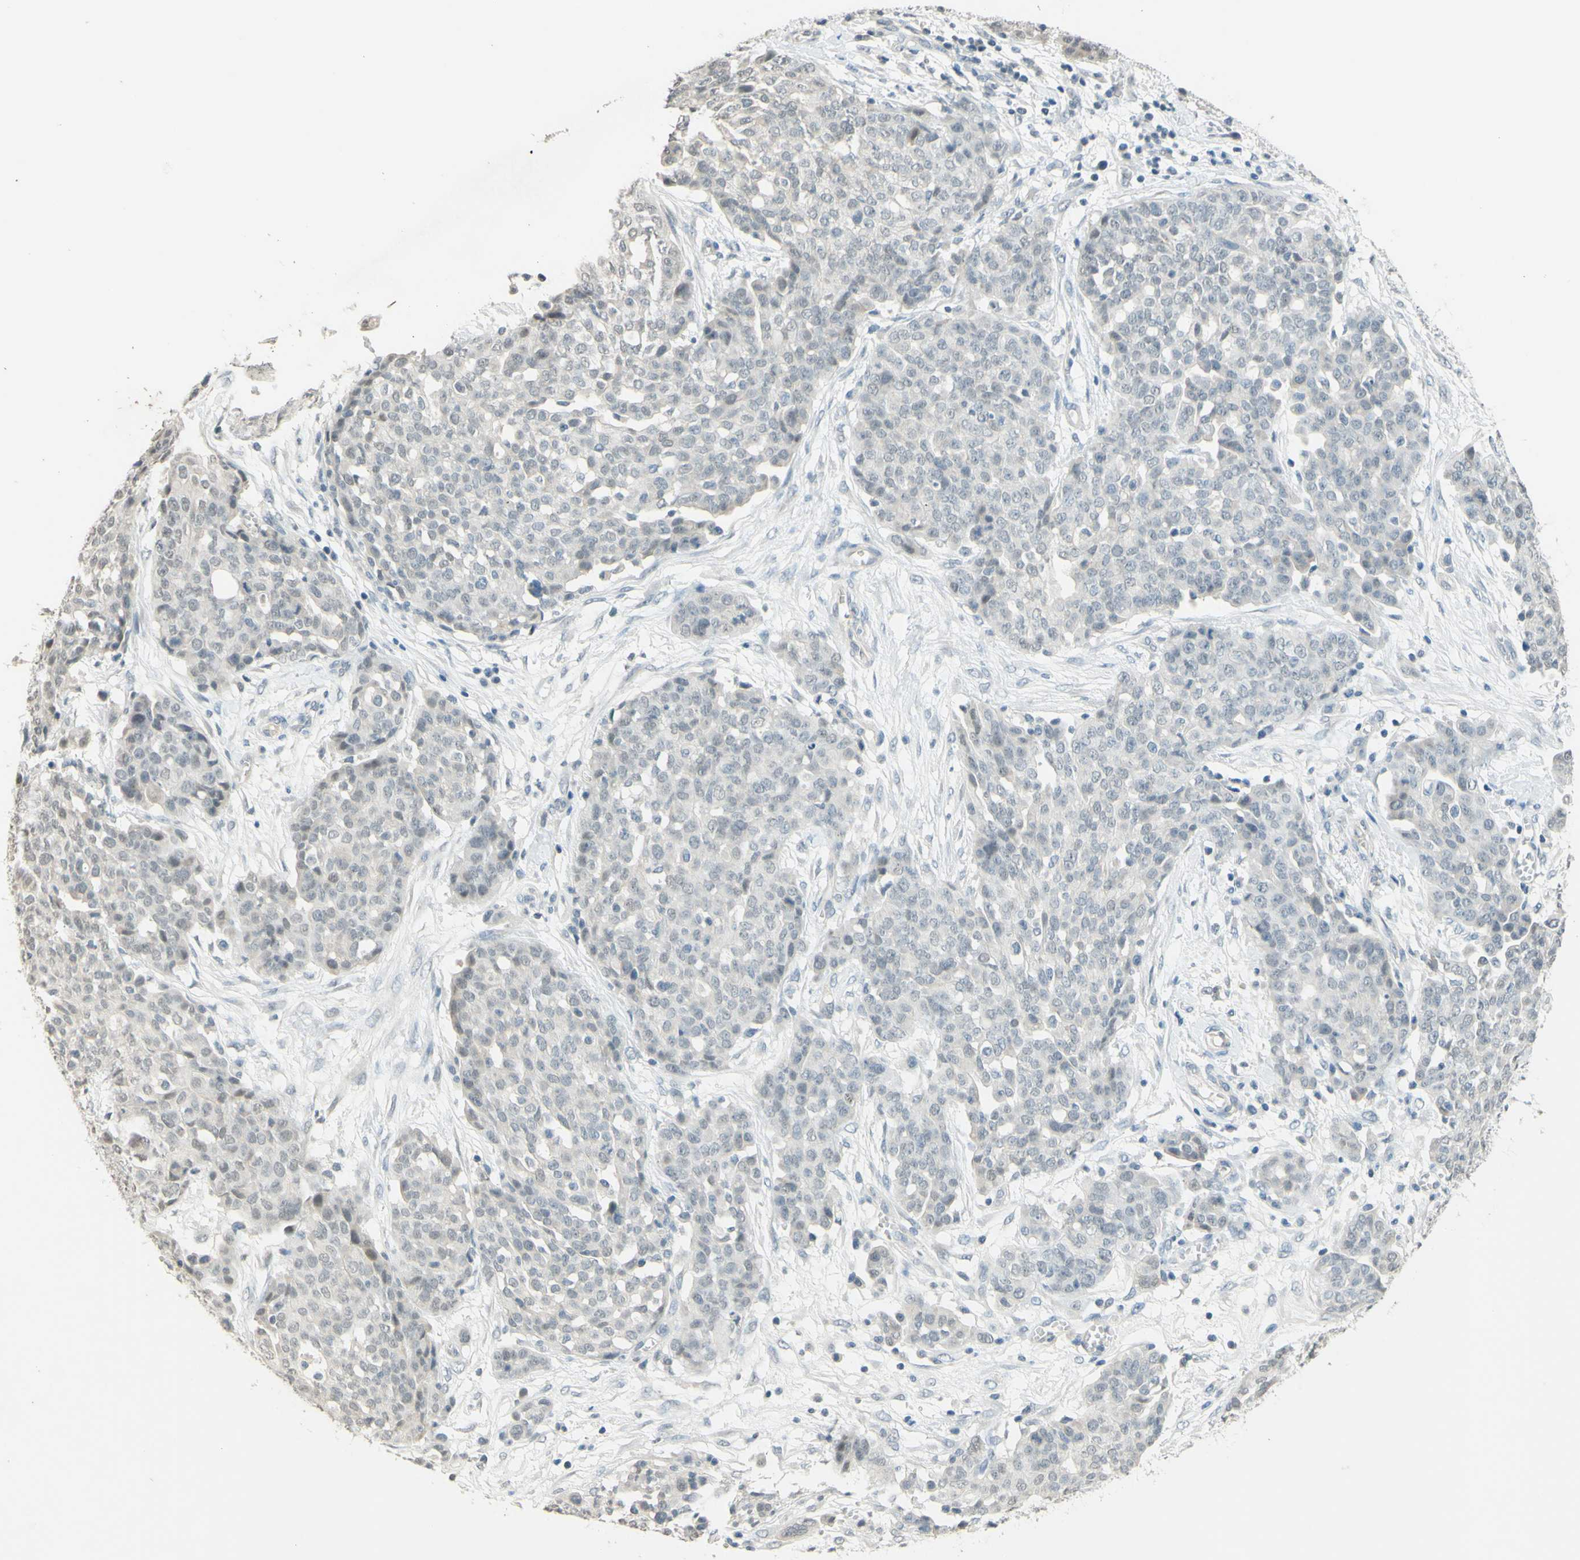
{"staining": {"intensity": "weak", "quantity": "<25%", "location": "cytoplasmic/membranous"}, "tissue": "ovarian cancer", "cell_type": "Tumor cells", "image_type": "cancer", "snomed": [{"axis": "morphology", "description": "Cystadenocarcinoma, serous, NOS"}, {"axis": "topography", "description": "Soft tissue"}, {"axis": "topography", "description": "Ovary"}], "caption": "Tumor cells are negative for brown protein staining in serous cystadenocarcinoma (ovarian).", "gene": "MAG", "patient": {"sex": "female", "age": 57}}